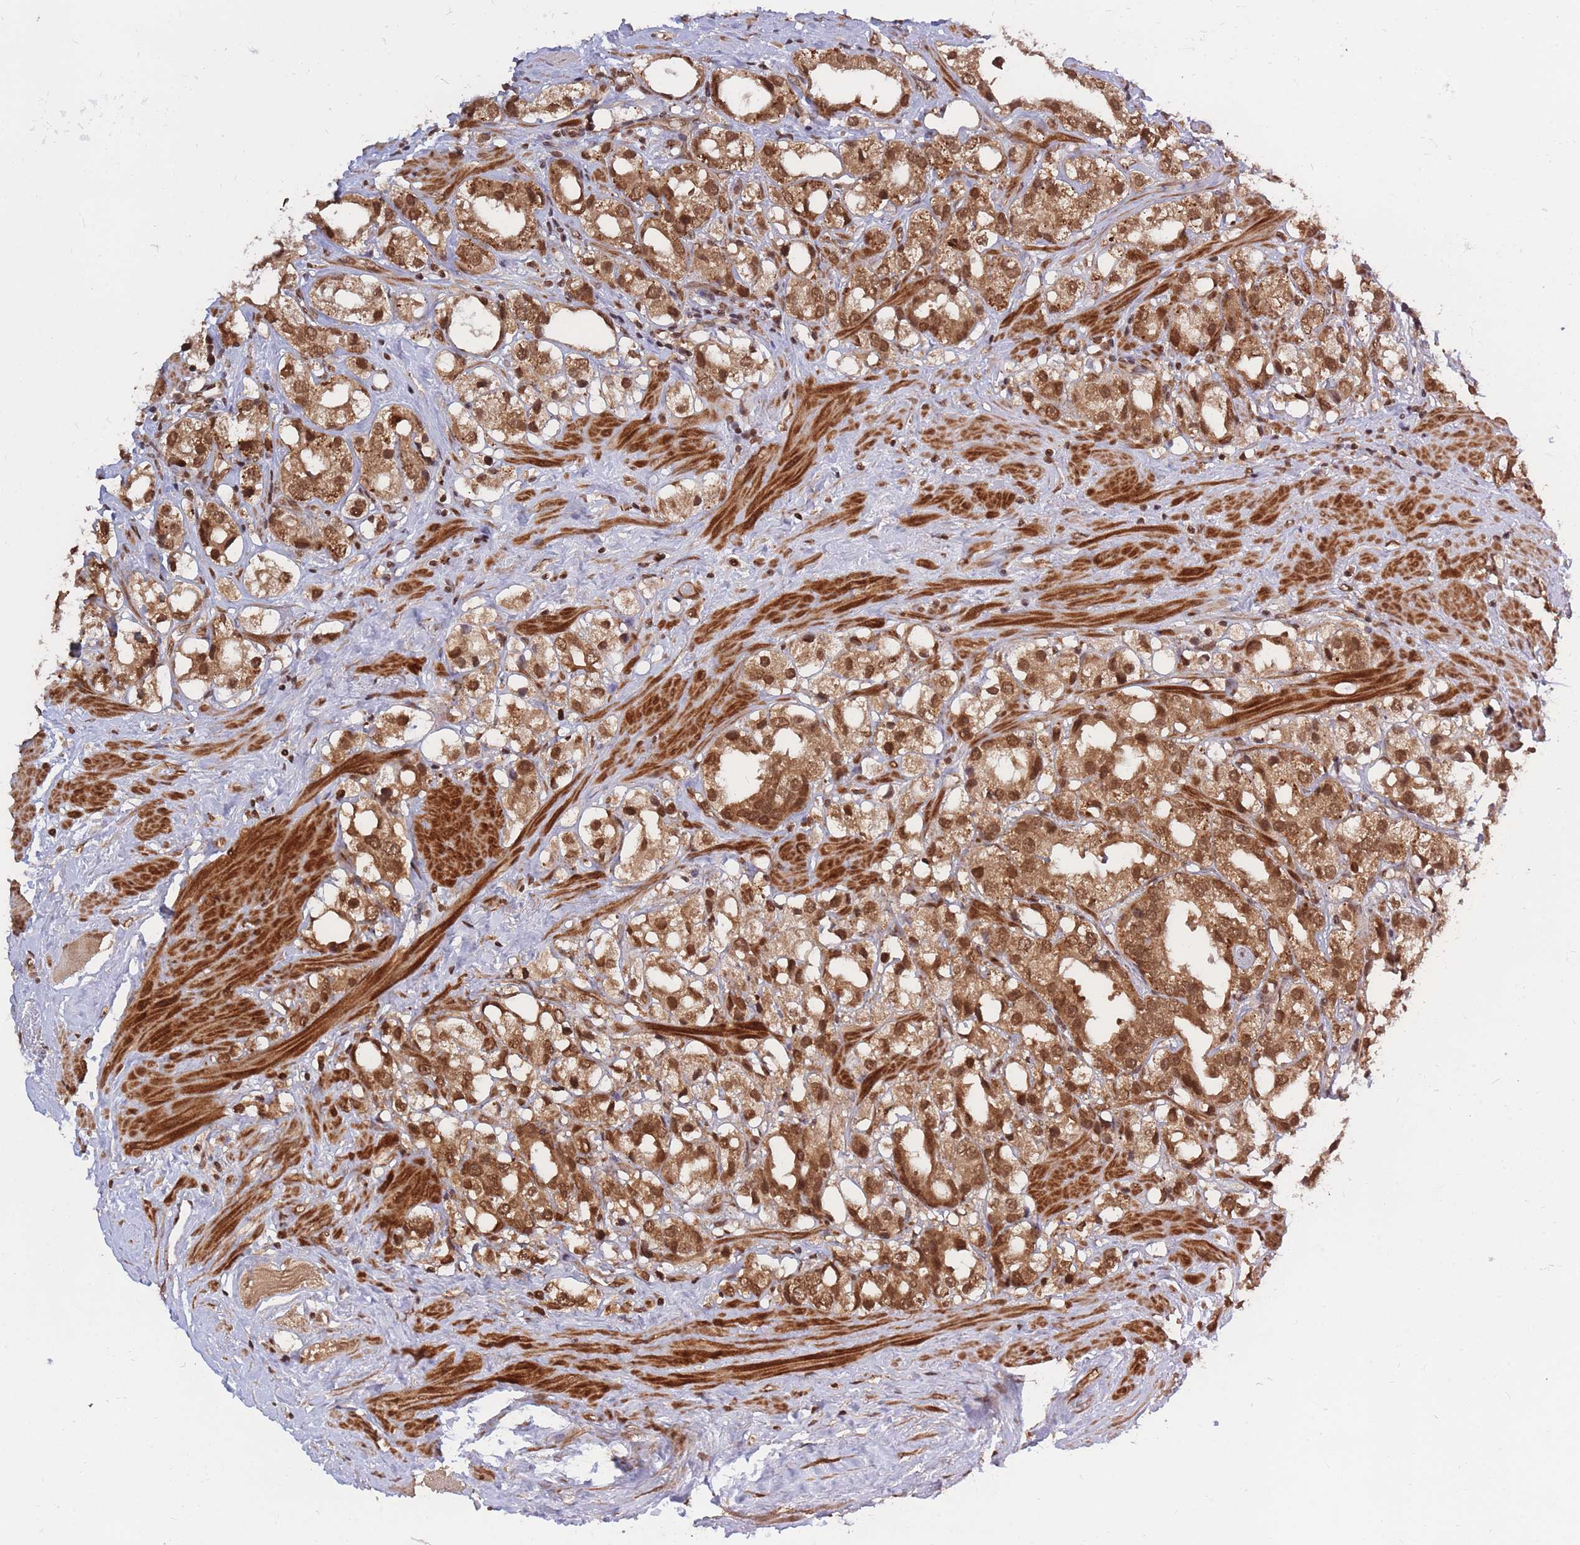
{"staining": {"intensity": "strong", "quantity": ">75%", "location": "cytoplasmic/membranous,nuclear"}, "tissue": "prostate cancer", "cell_type": "Tumor cells", "image_type": "cancer", "snomed": [{"axis": "morphology", "description": "Adenocarcinoma, NOS"}, {"axis": "topography", "description": "Prostate"}], "caption": "DAB immunohistochemical staining of prostate cancer (adenocarcinoma) shows strong cytoplasmic/membranous and nuclear protein expression in about >75% of tumor cells. (DAB (3,3'-diaminobenzidine) IHC with brightfield microscopy, high magnification).", "gene": "SRA1", "patient": {"sex": "male", "age": 79}}